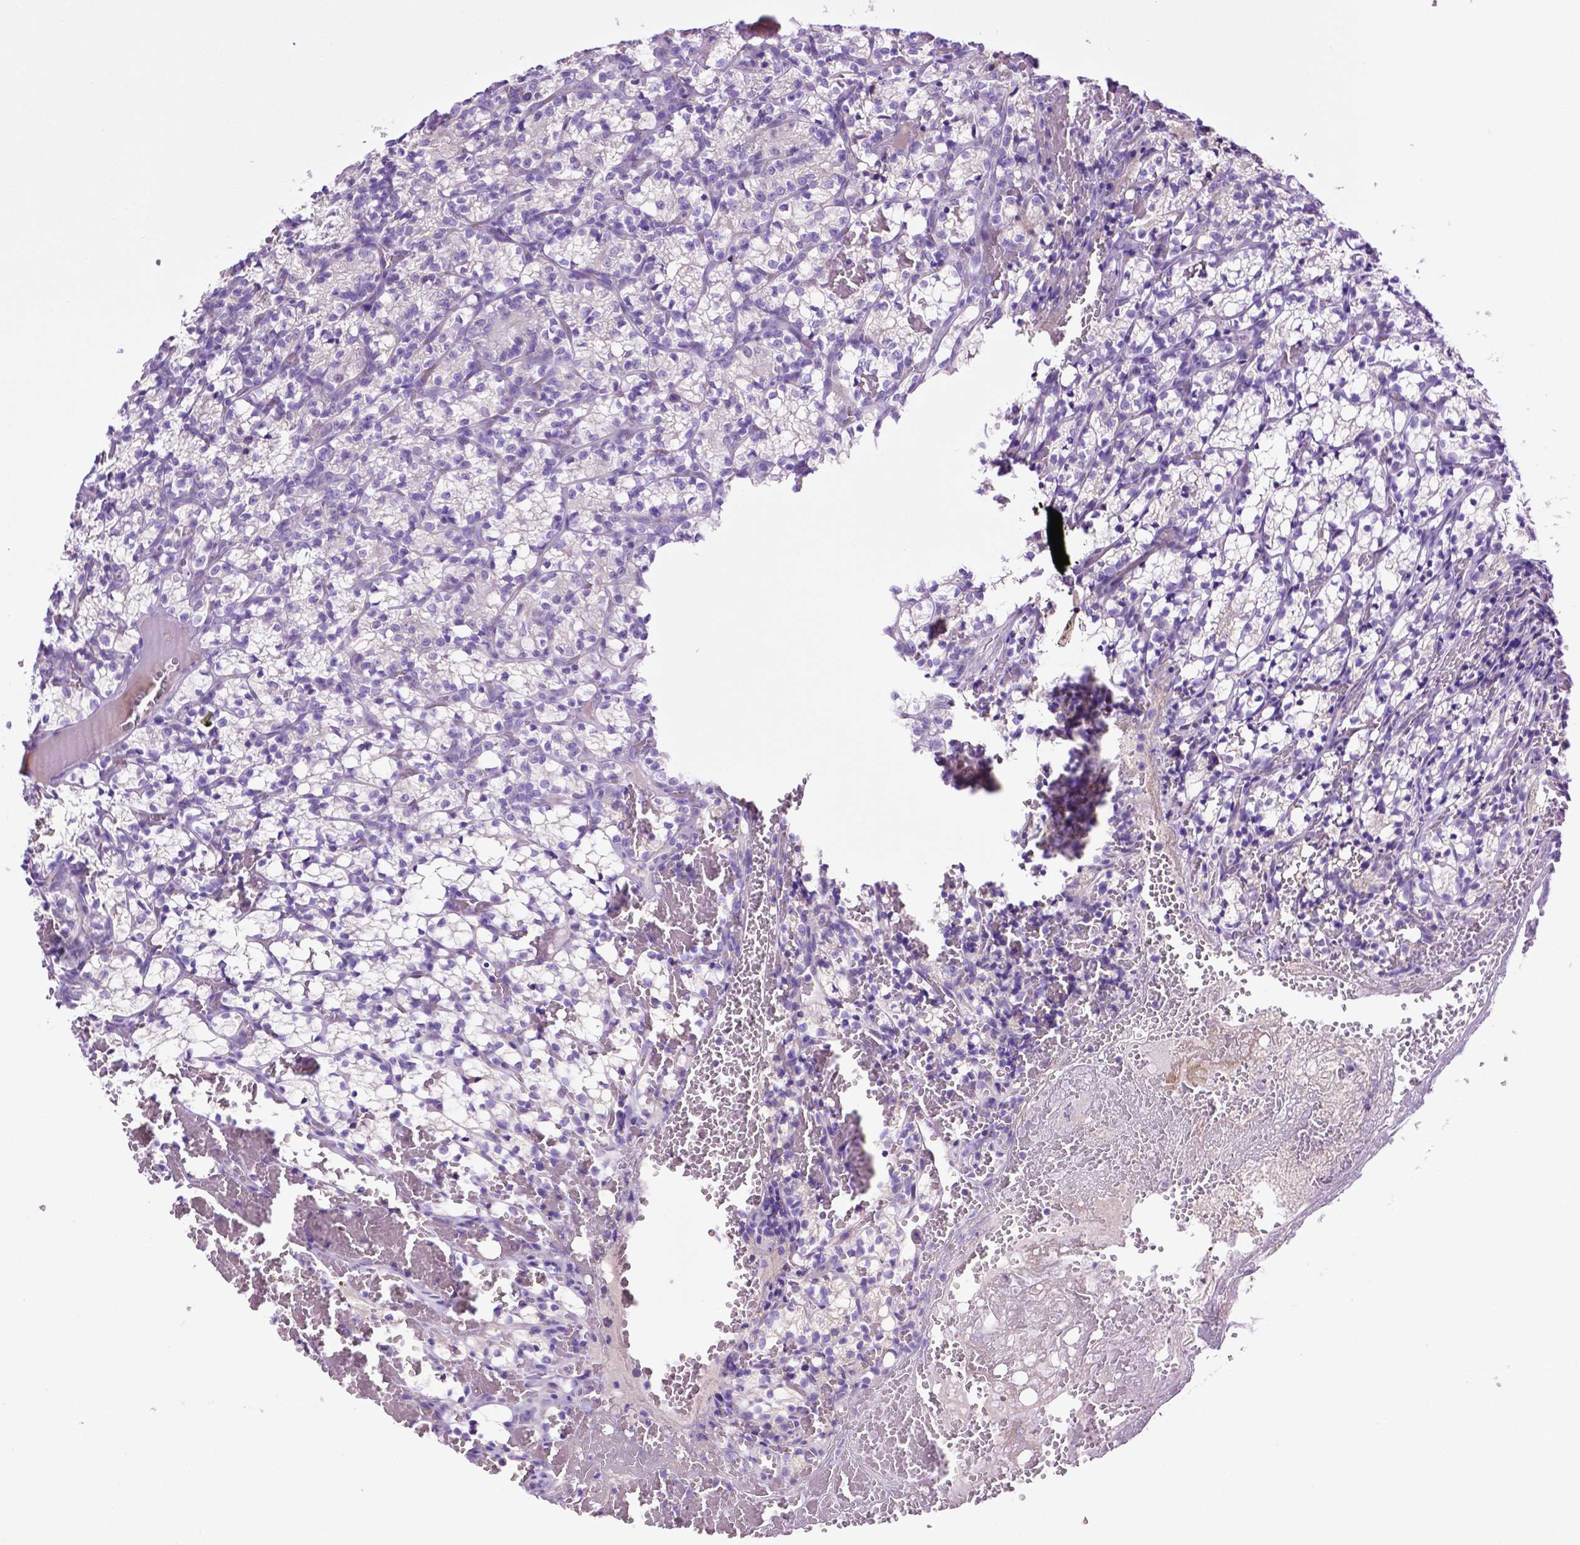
{"staining": {"intensity": "negative", "quantity": "none", "location": "none"}, "tissue": "renal cancer", "cell_type": "Tumor cells", "image_type": "cancer", "snomed": [{"axis": "morphology", "description": "Adenocarcinoma, NOS"}, {"axis": "topography", "description": "Kidney"}], "caption": "Immunohistochemistry of renal adenocarcinoma exhibits no staining in tumor cells.", "gene": "PHYHIP", "patient": {"sex": "female", "age": 69}}